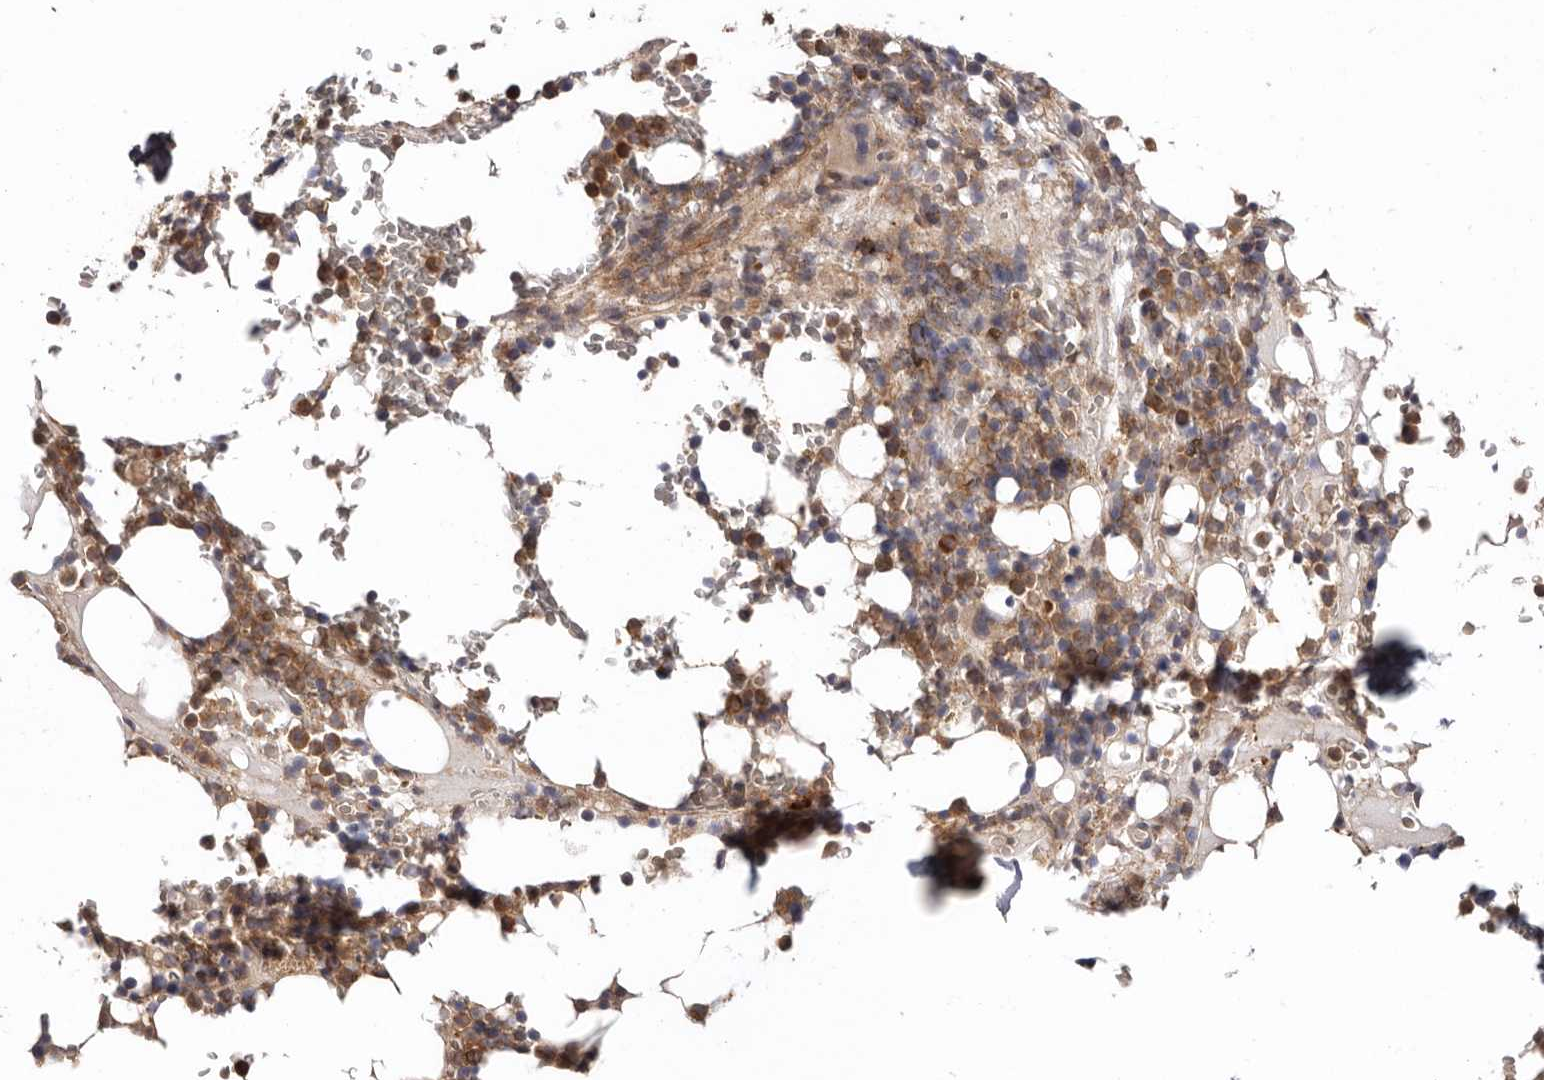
{"staining": {"intensity": "moderate", "quantity": ">75%", "location": "cytoplasmic/membranous"}, "tissue": "bone marrow", "cell_type": "Hematopoietic cells", "image_type": "normal", "snomed": [{"axis": "morphology", "description": "Normal tissue, NOS"}, {"axis": "topography", "description": "Bone marrow"}], "caption": "This image exhibits immunohistochemistry (IHC) staining of benign bone marrow, with medium moderate cytoplasmic/membranous positivity in approximately >75% of hematopoietic cells.", "gene": "TMUB1", "patient": {"sex": "male", "age": 58}}